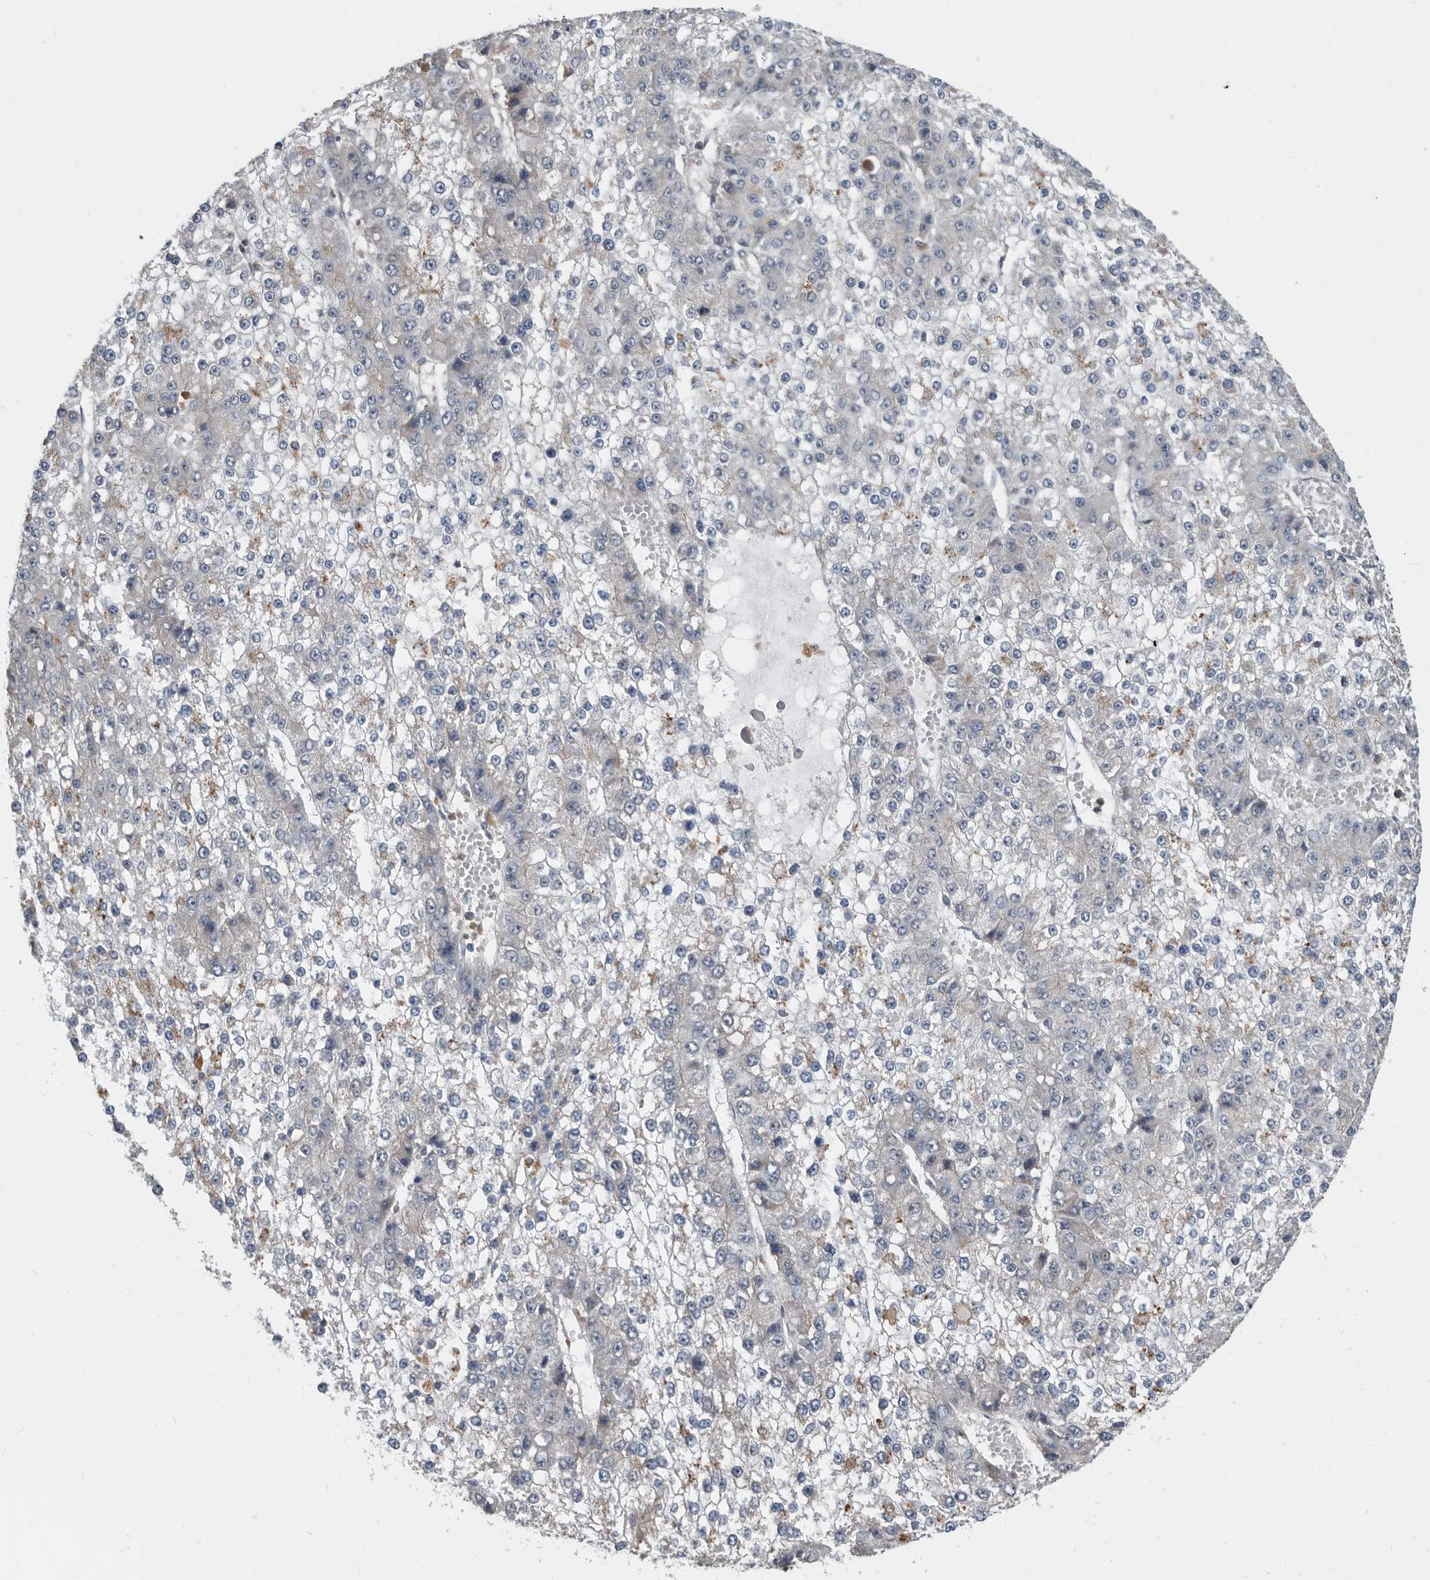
{"staining": {"intensity": "negative", "quantity": "none", "location": "none"}, "tissue": "liver cancer", "cell_type": "Tumor cells", "image_type": "cancer", "snomed": [{"axis": "morphology", "description": "Carcinoma, Hepatocellular, NOS"}, {"axis": "topography", "description": "Liver"}], "caption": "An image of liver cancer stained for a protein demonstrates no brown staining in tumor cells. (Brightfield microscopy of DAB immunohistochemistry (IHC) at high magnification).", "gene": "APEH", "patient": {"sex": "female", "age": 73}}